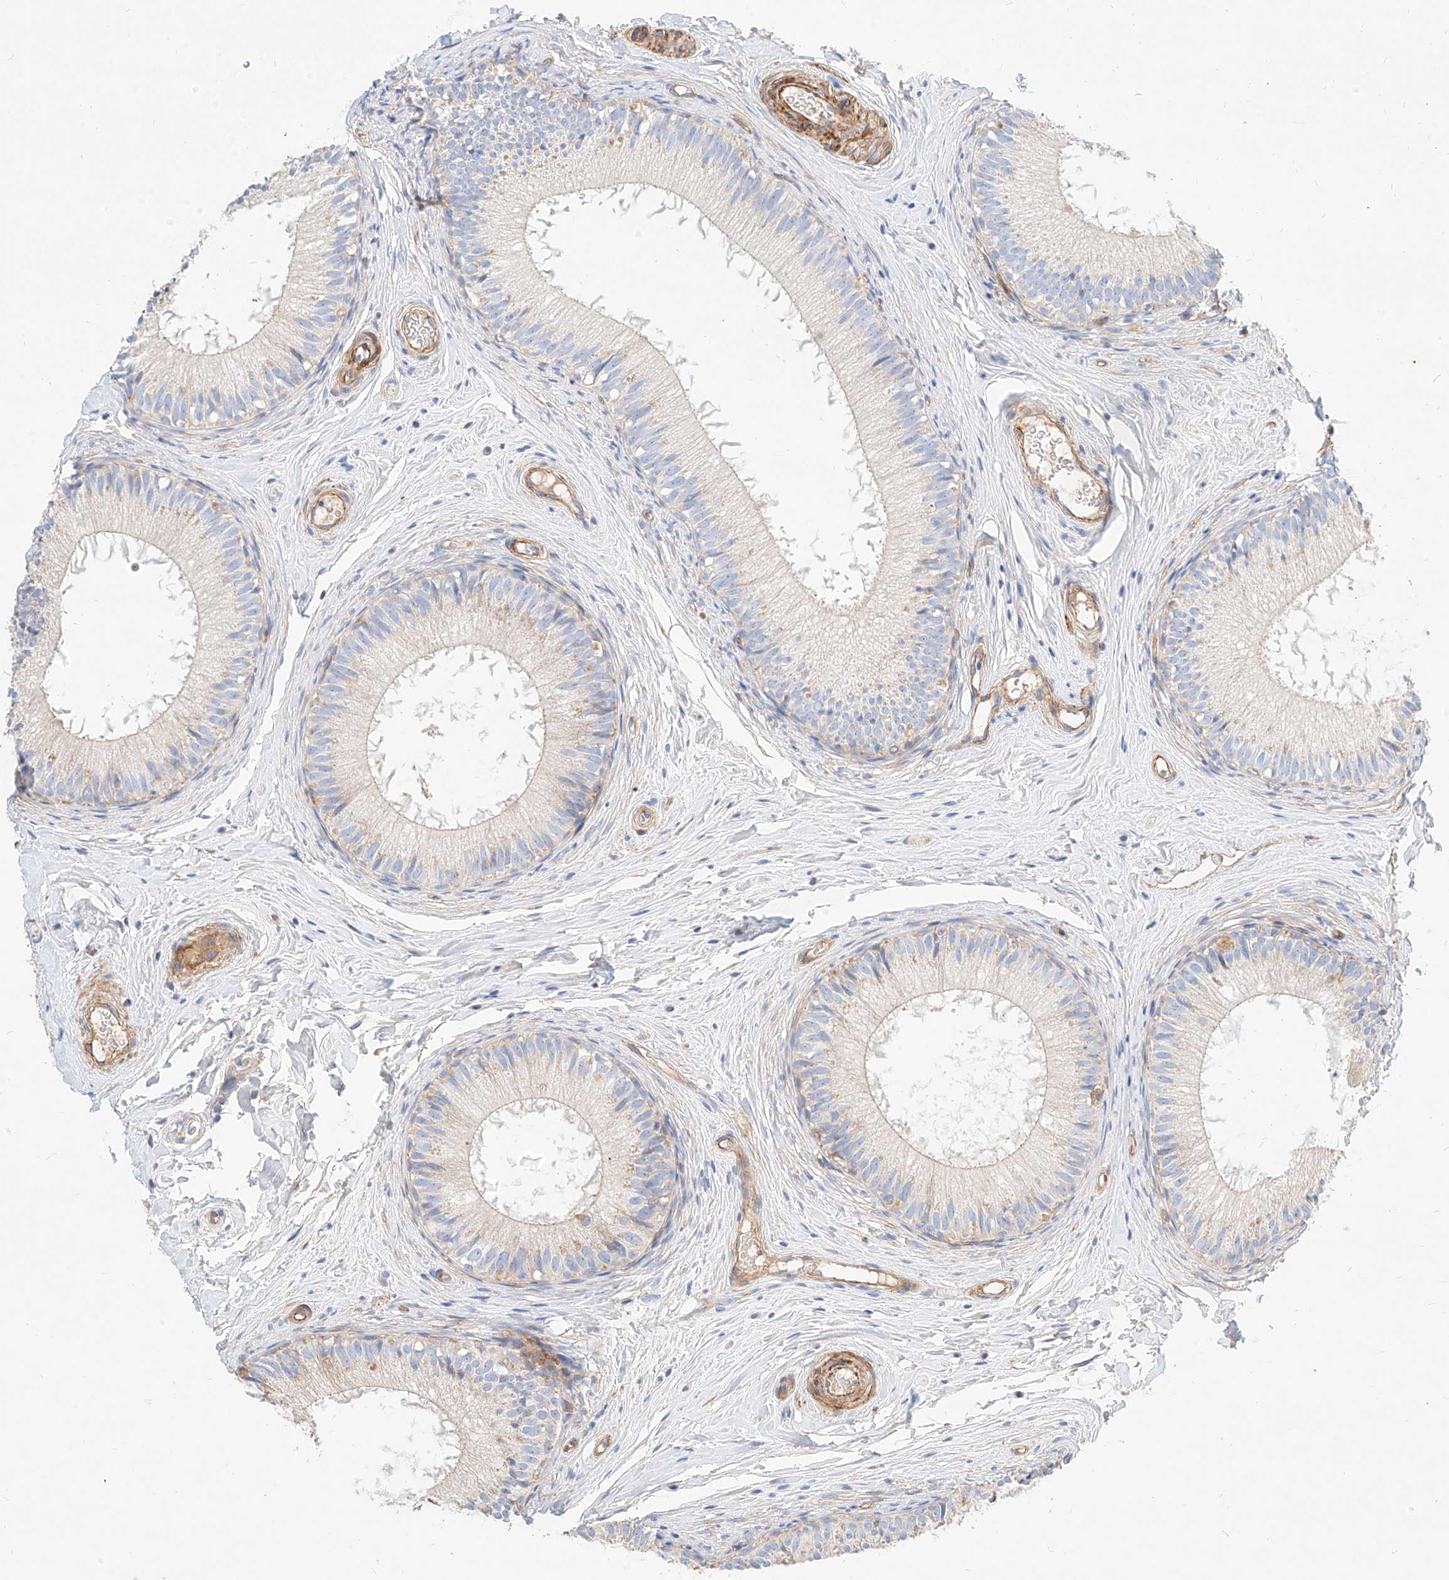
{"staining": {"intensity": "negative", "quantity": "none", "location": "none"}, "tissue": "epididymis", "cell_type": "Glandular cells", "image_type": "normal", "snomed": [{"axis": "morphology", "description": "Normal tissue, NOS"}, {"axis": "topography", "description": "Epididymis"}], "caption": "DAB immunohistochemical staining of benign epididymis shows no significant positivity in glandular cells. Nuclei are stained in blue.", "gene": "KCNH5", "patient": {"sex": "male", "age": 34}}